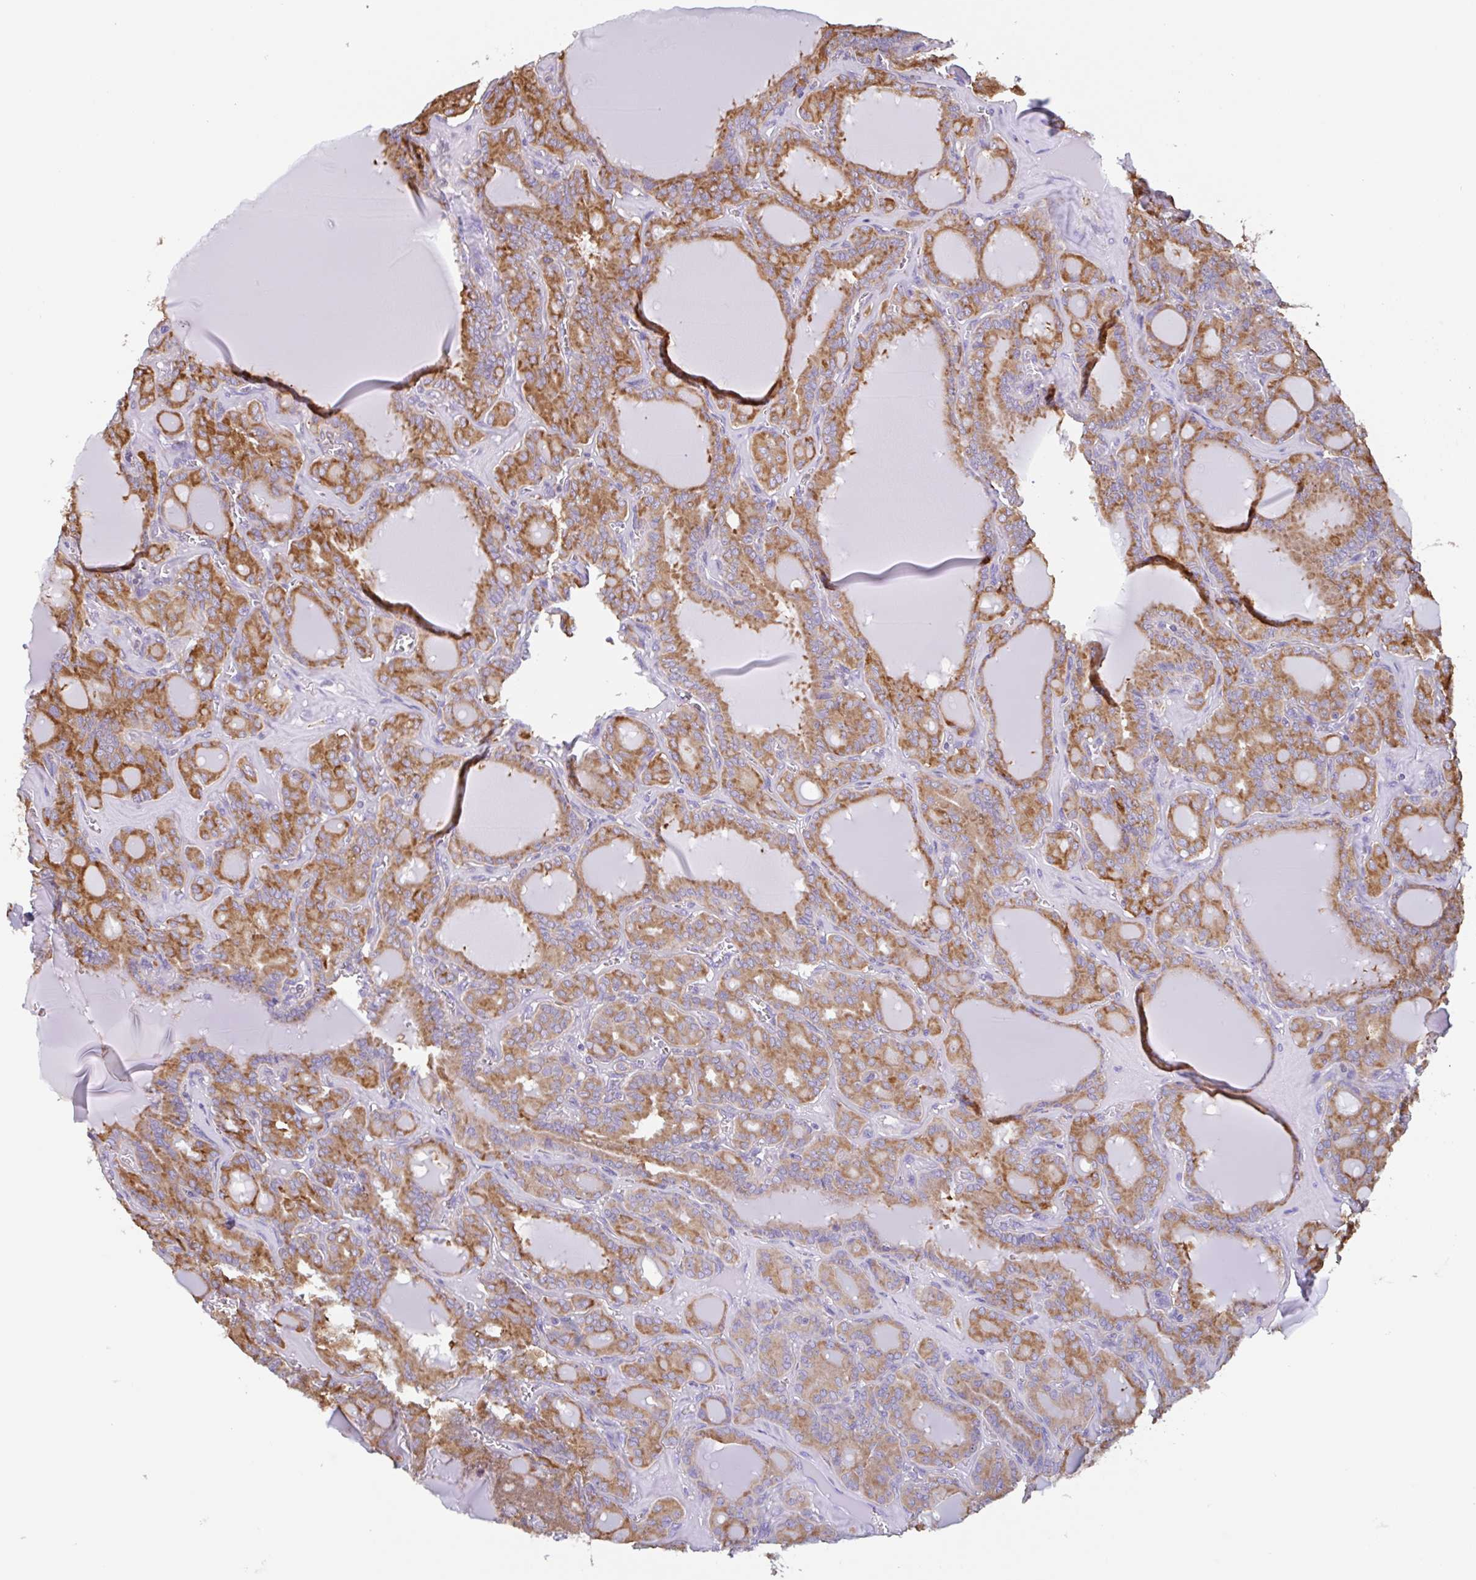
{"staining": {"intensity": "moderate", "quantity": ">75%", "location": "cytoplasmic/membranous"}, "tissue": "thyroid cancer", "cell_type": "Tumor cells", "image_type": "cancer", "snomed": [{"axis": "morphology", "description": "Papillary adenocarcinoma, NOS"}, {"axis": "topography", "description": "Thyroid gland"}], "caption": "The immunohistochemical stain labels moderate cytoplasmic/membranous expression in tumor cells of thyroid cancer tissue.", "gene": "DOK4", "patient": {"sex": "male", "age": 87}}